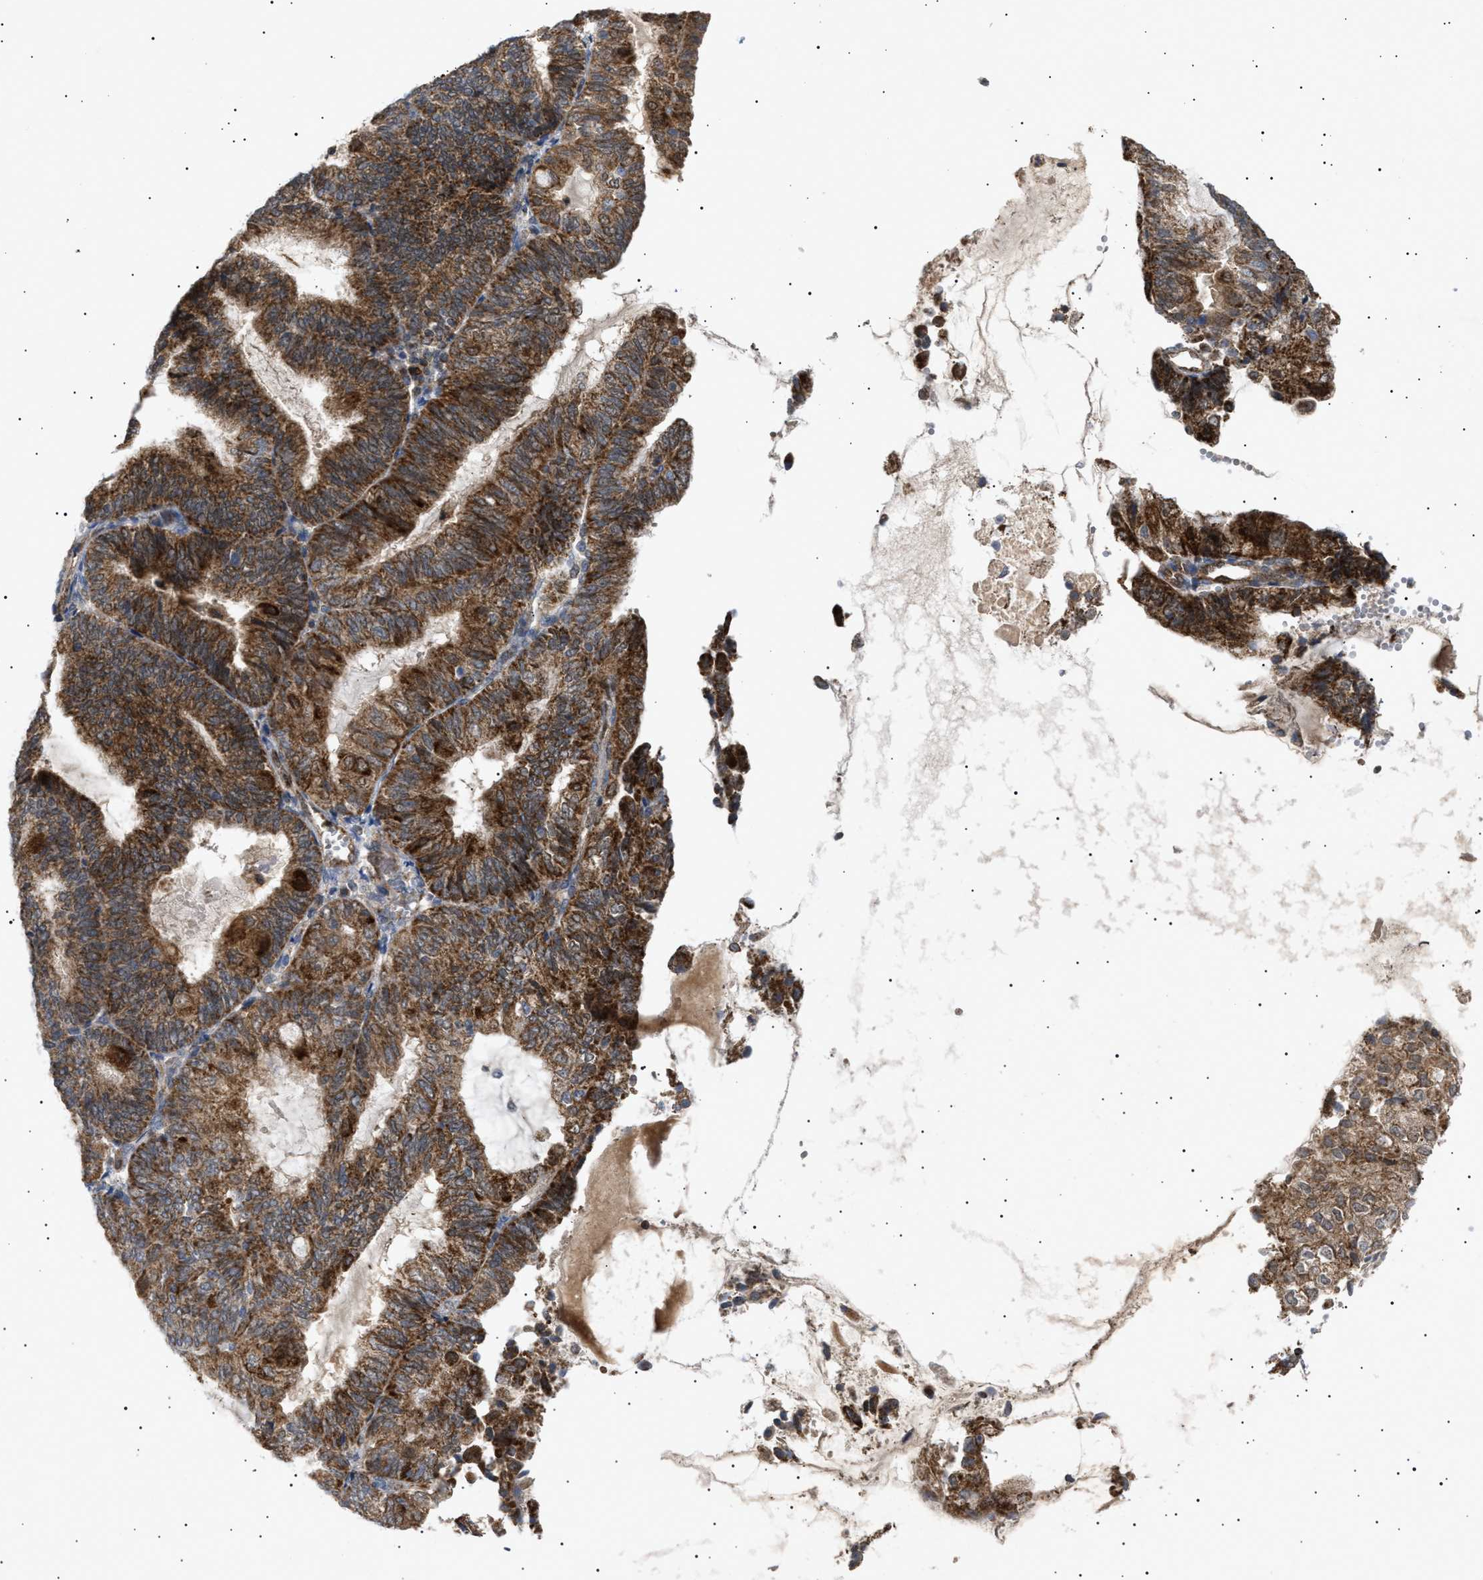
{"staining": {"intensity": "strong", "quantity": ">75%", "location": "cytoplasmic/membranous"}, "tissue": "endometrial cancer", "cell_type": "Tumor cells", "image_type": "cancer", "snomed": [{"axis": "morphology", "description": "Adenocarcinoma, NOS"}, {"axis": "topography", "description": "Endometrium"}], "caption": "A brown stain shows strong cytoplasmic/membranous positivity of a protein in endometrial cancer tumor cells.", "gene": "SIRT5", "patient": {"sex": "female", "age": 81}}